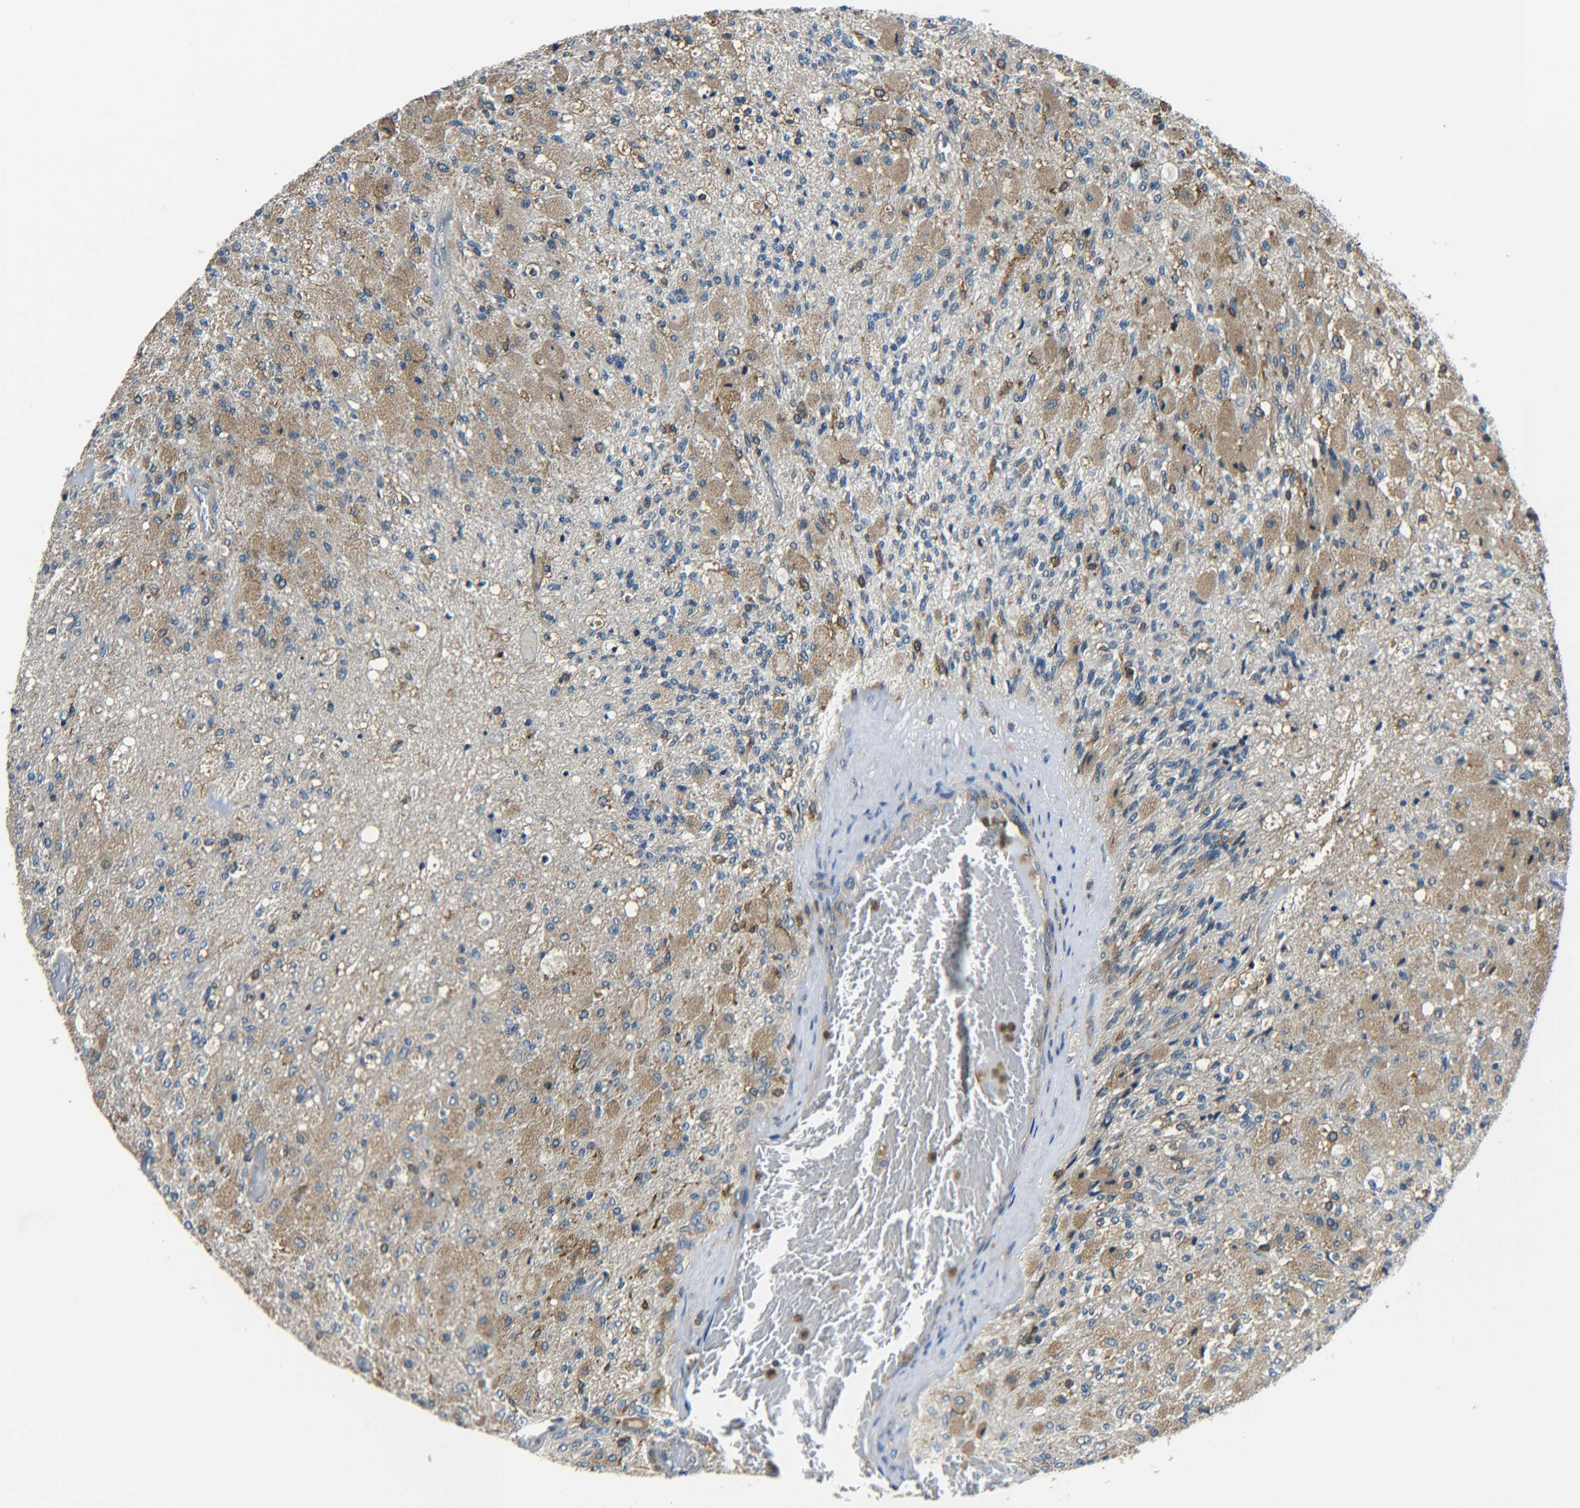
{"staining": {"intensity": "moderate", "quantity": "25%-75%", "location": "cytoplasmic/membranous"}, "tissue": "glioma", "cell_type": "Tumor cells", "image_type": "cancer", "snomed": [{"axis": "morphology", "description": "Normal tissue, NOS"}, {"axis": "morphology", "description": "Glioma, malignant, High grade"}, {"axis": "topography", "description": "Cerebral cortex"}], "caption": "Malignant glioma (high-grade) stained with DAB immunohistochemistry demonstrates medium levels of moderate cytoplasmic/membranous staining in approximately 25%-75% of tumor cells.", "gene": "RAB1B", "patient": {"sex": "male", "age": 77}}